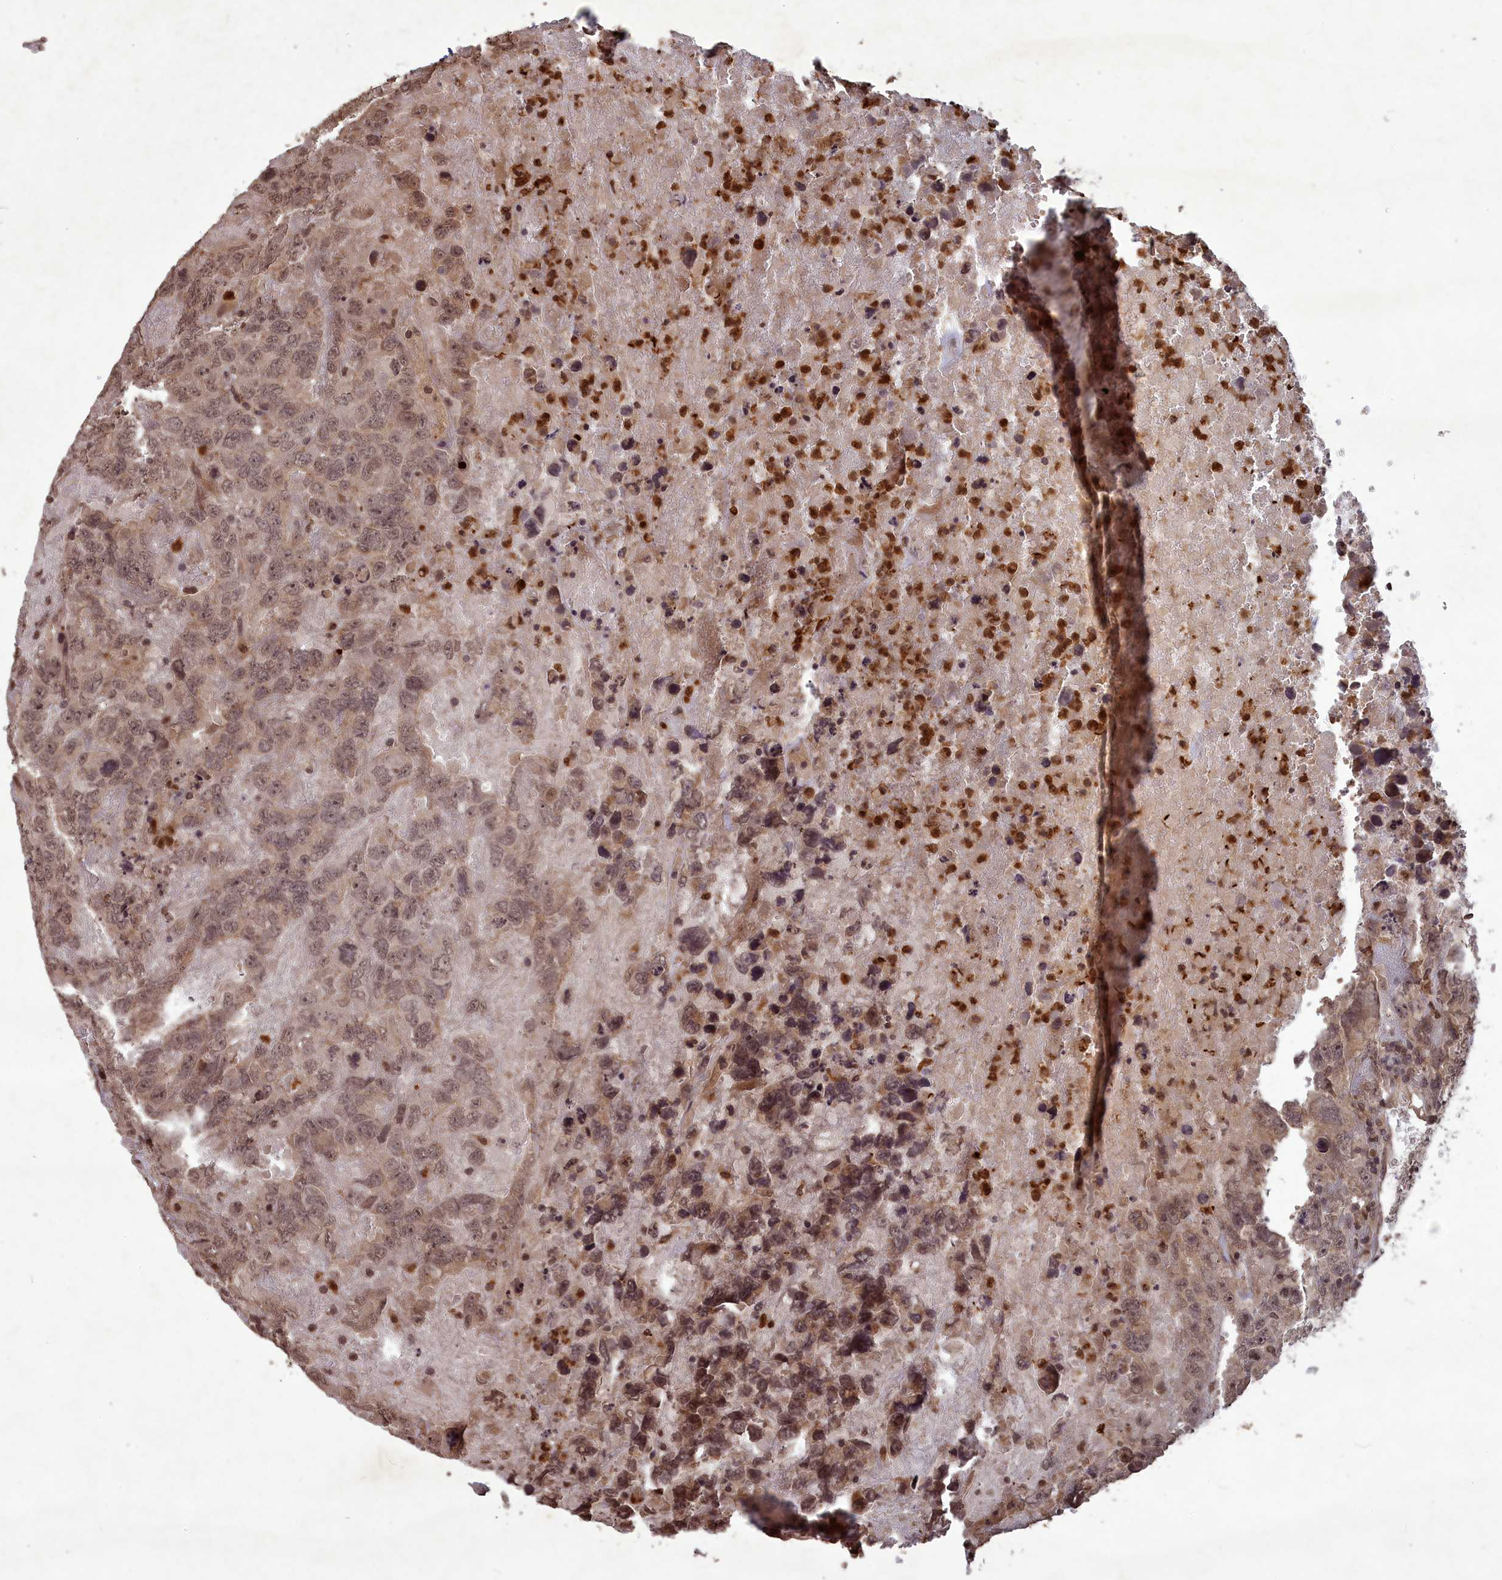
{"staining": {"intensity": "moderate", "quantity": ">75%", "location": "nuclear"}, "tissue": "testis cancer", "cell_type": "Tumor cells", "image_type": "cancer", "snomed": [{"axis": "morphology", "description": "Carcinoma, Embryonal, NOS"}, {"axis": "topography", "description": "Testis"}], "caption": "Embryonal carcinoma (testis) tissue reveals moderate nuclear expression in about >75% of tumor cells", "gene": "SRMS", "patient": {"sex": "male", "age": 45}}